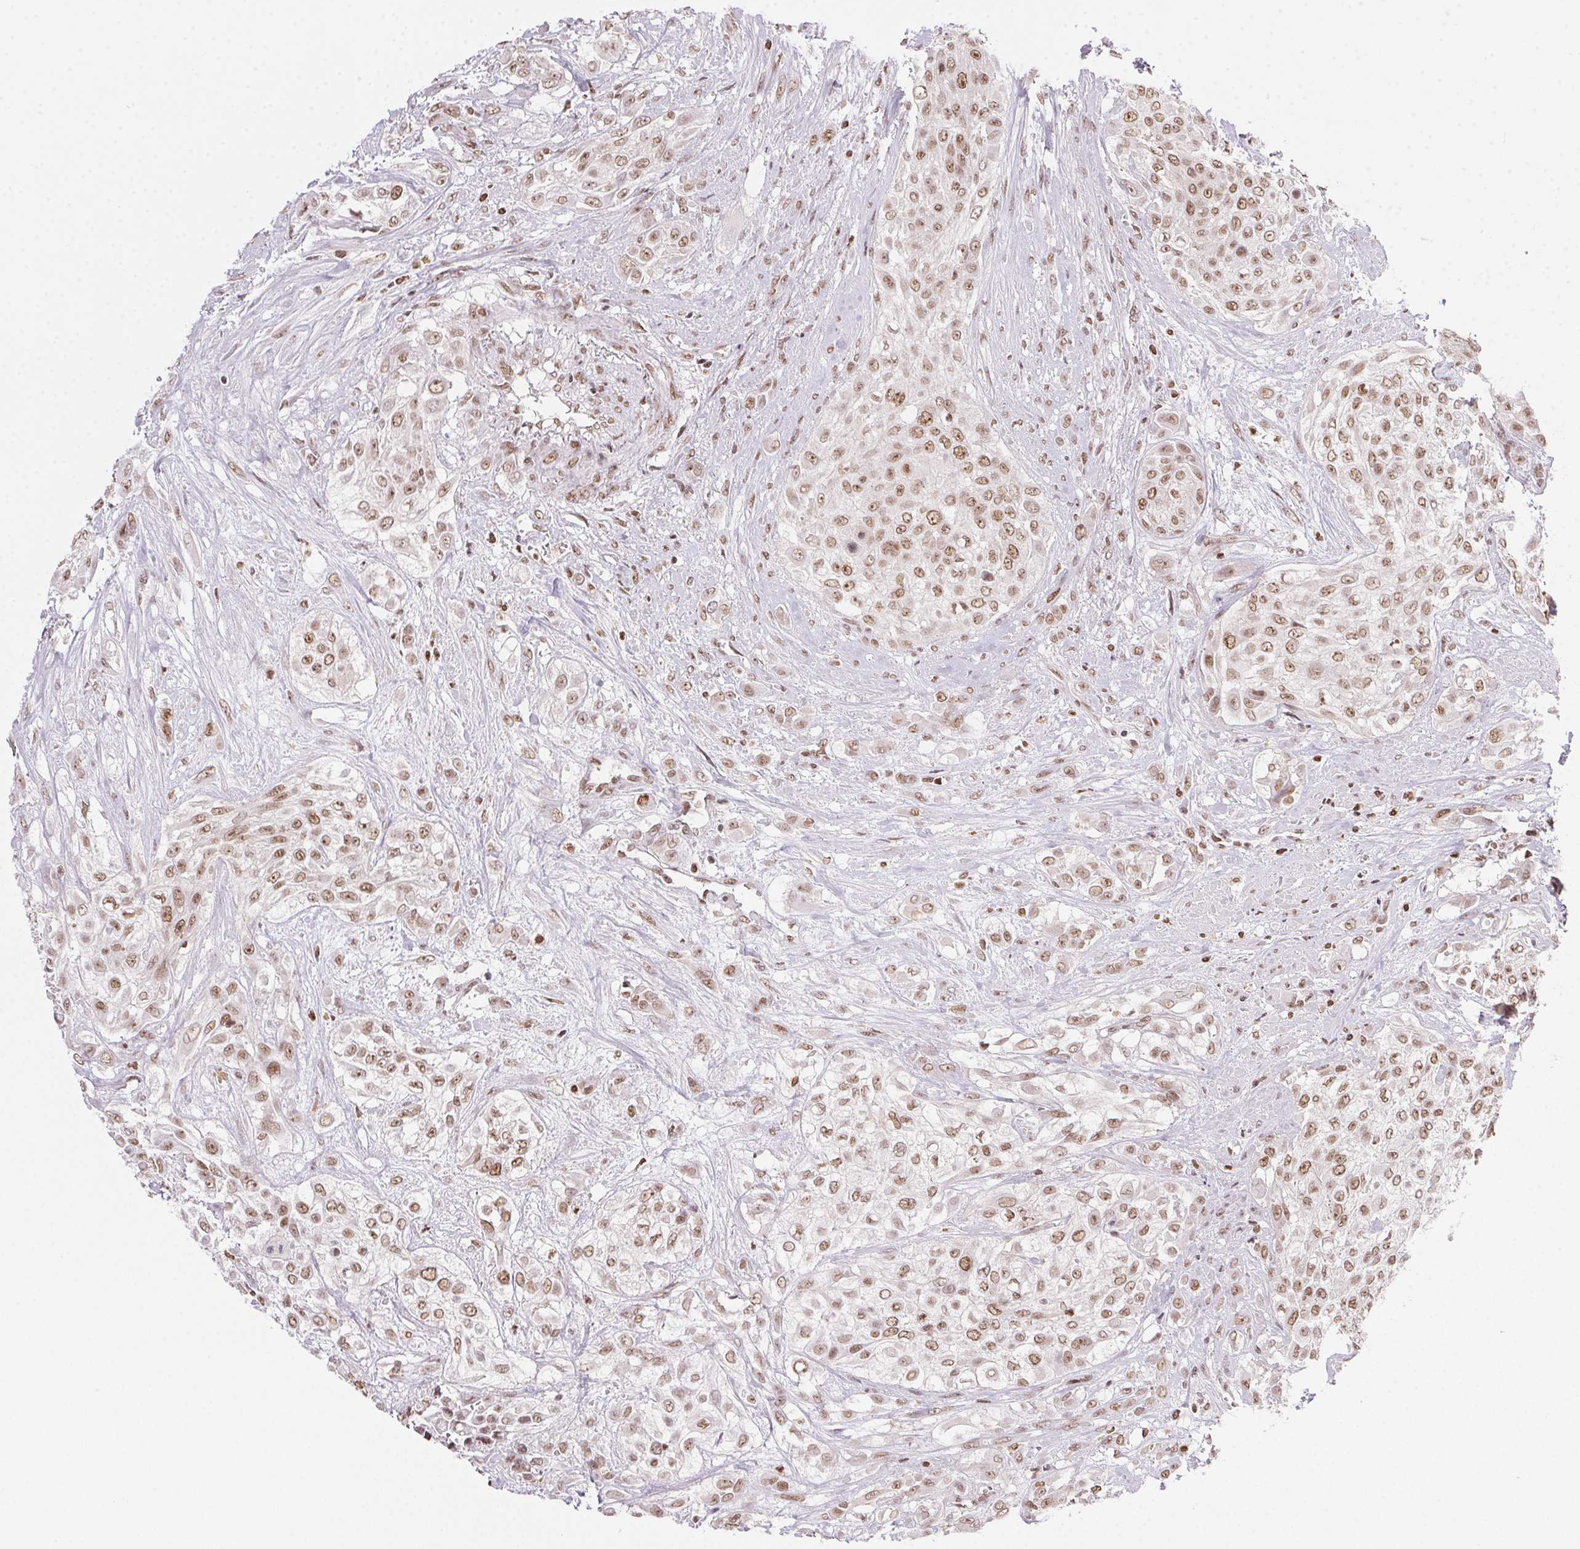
{"staining": {"intensity": "moderate", "quantity": ">75%", "location": "nuclear"}, "tissue": "urothelial cancer", "cell_type": "Tumor cells", "image_type": "cancer", "snomed": [{"axis": "morphology", "description": "Urothelial carcinoma, High grade"}, {"axis": "topography", "description": "Urinary bladder"}], "caption": "Brown immunohistochemical staining in urothelial carcinoma (high-grade) reveals moderate nuclear positivity in approximately >75% of tumor cells.", "gene": "NFE2L1", "patient": {"sex": "male", "age": 57}}